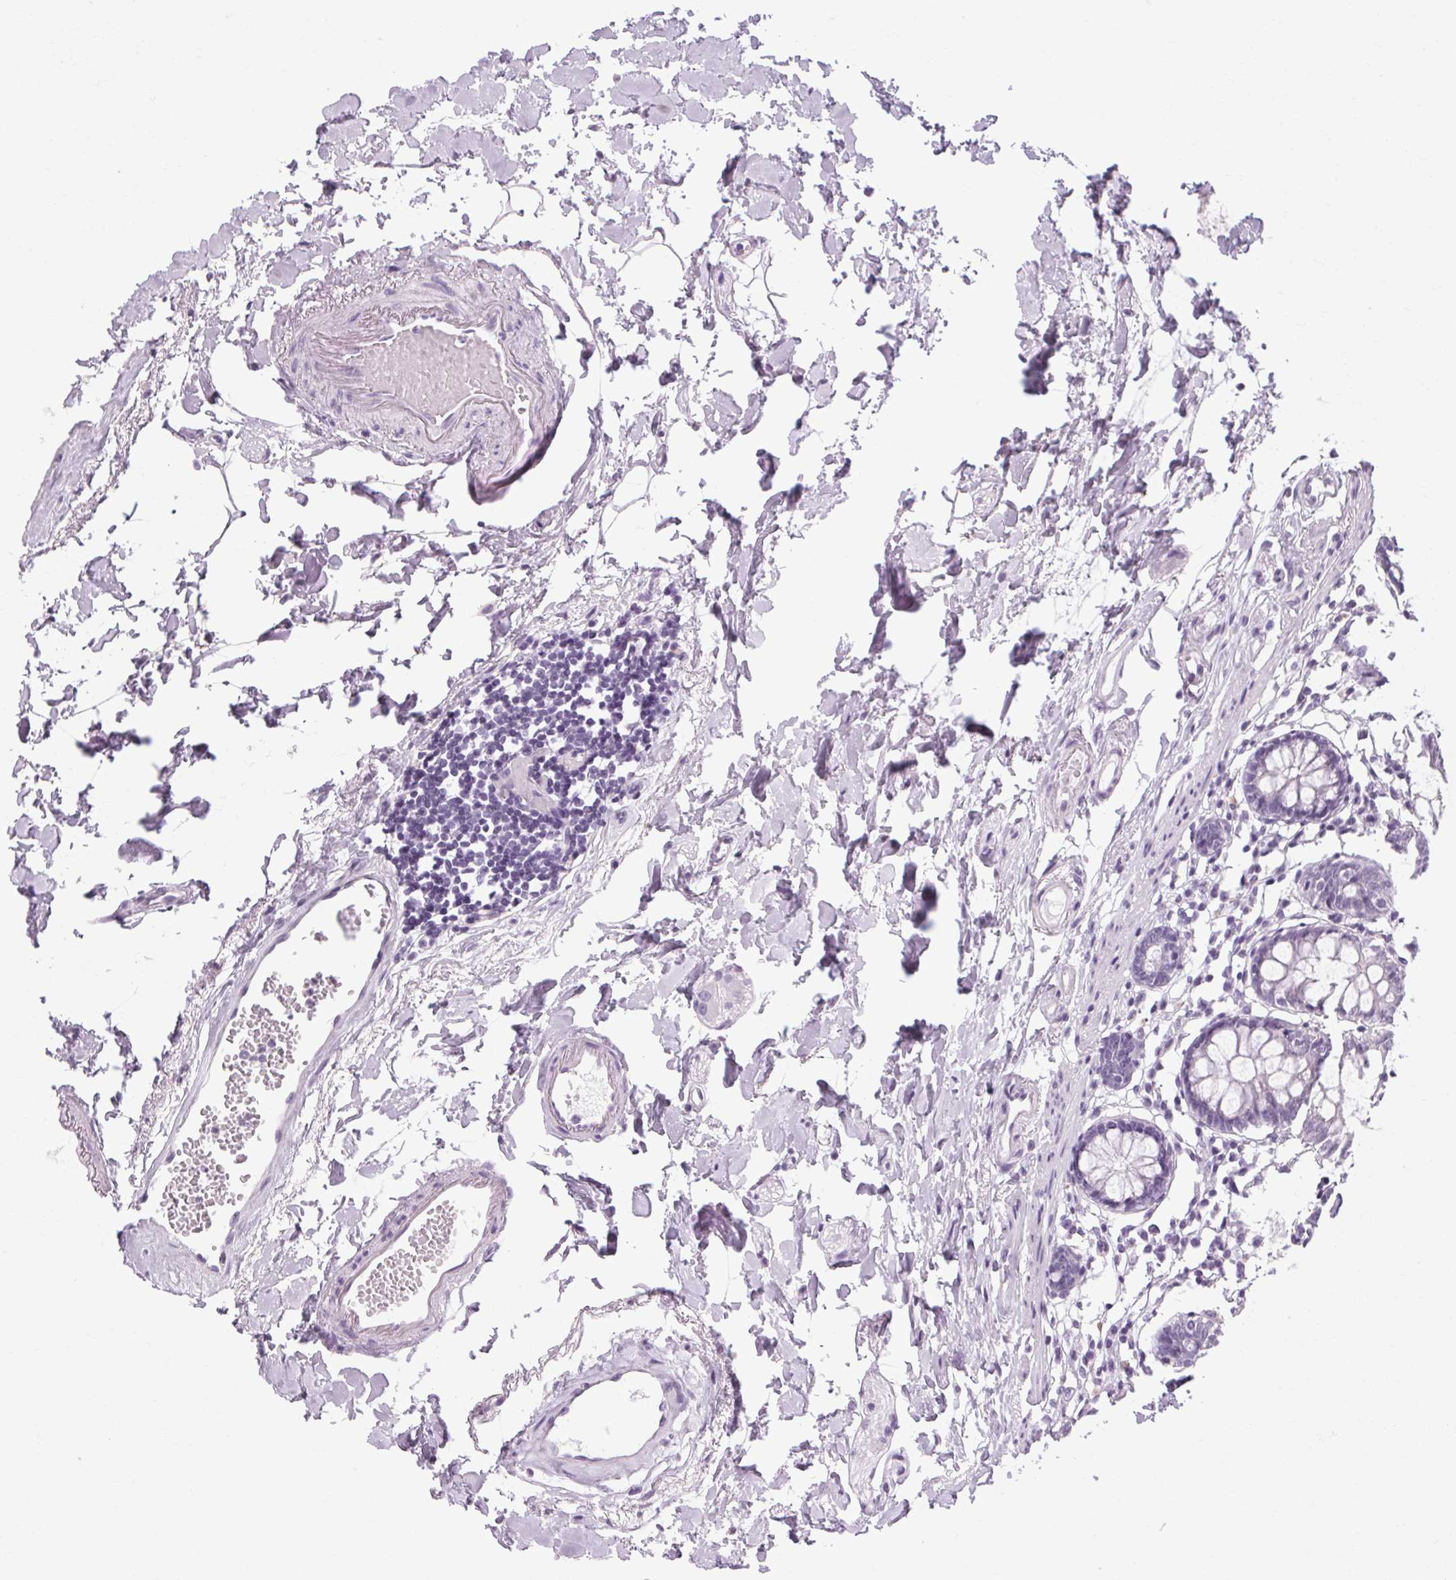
{"staining": {"intensity": "negative", "quantity": "none", "location": "none"}, "tissue": "colon", "cell_type": "Endothelial cells", "image_type": "normal", "snomed": [{"axis": "morphology", "description": "Normal tissue, NOS"}, {"axis": "topography", "description": "Colon"}], "caption": "Immunohistochemical staining of unremarkable colon shows no significant expression in endothelial cells. Nuclei are stained in blue.", "gene": "POMC", "patient": {"sex": "female", "age": 84}}